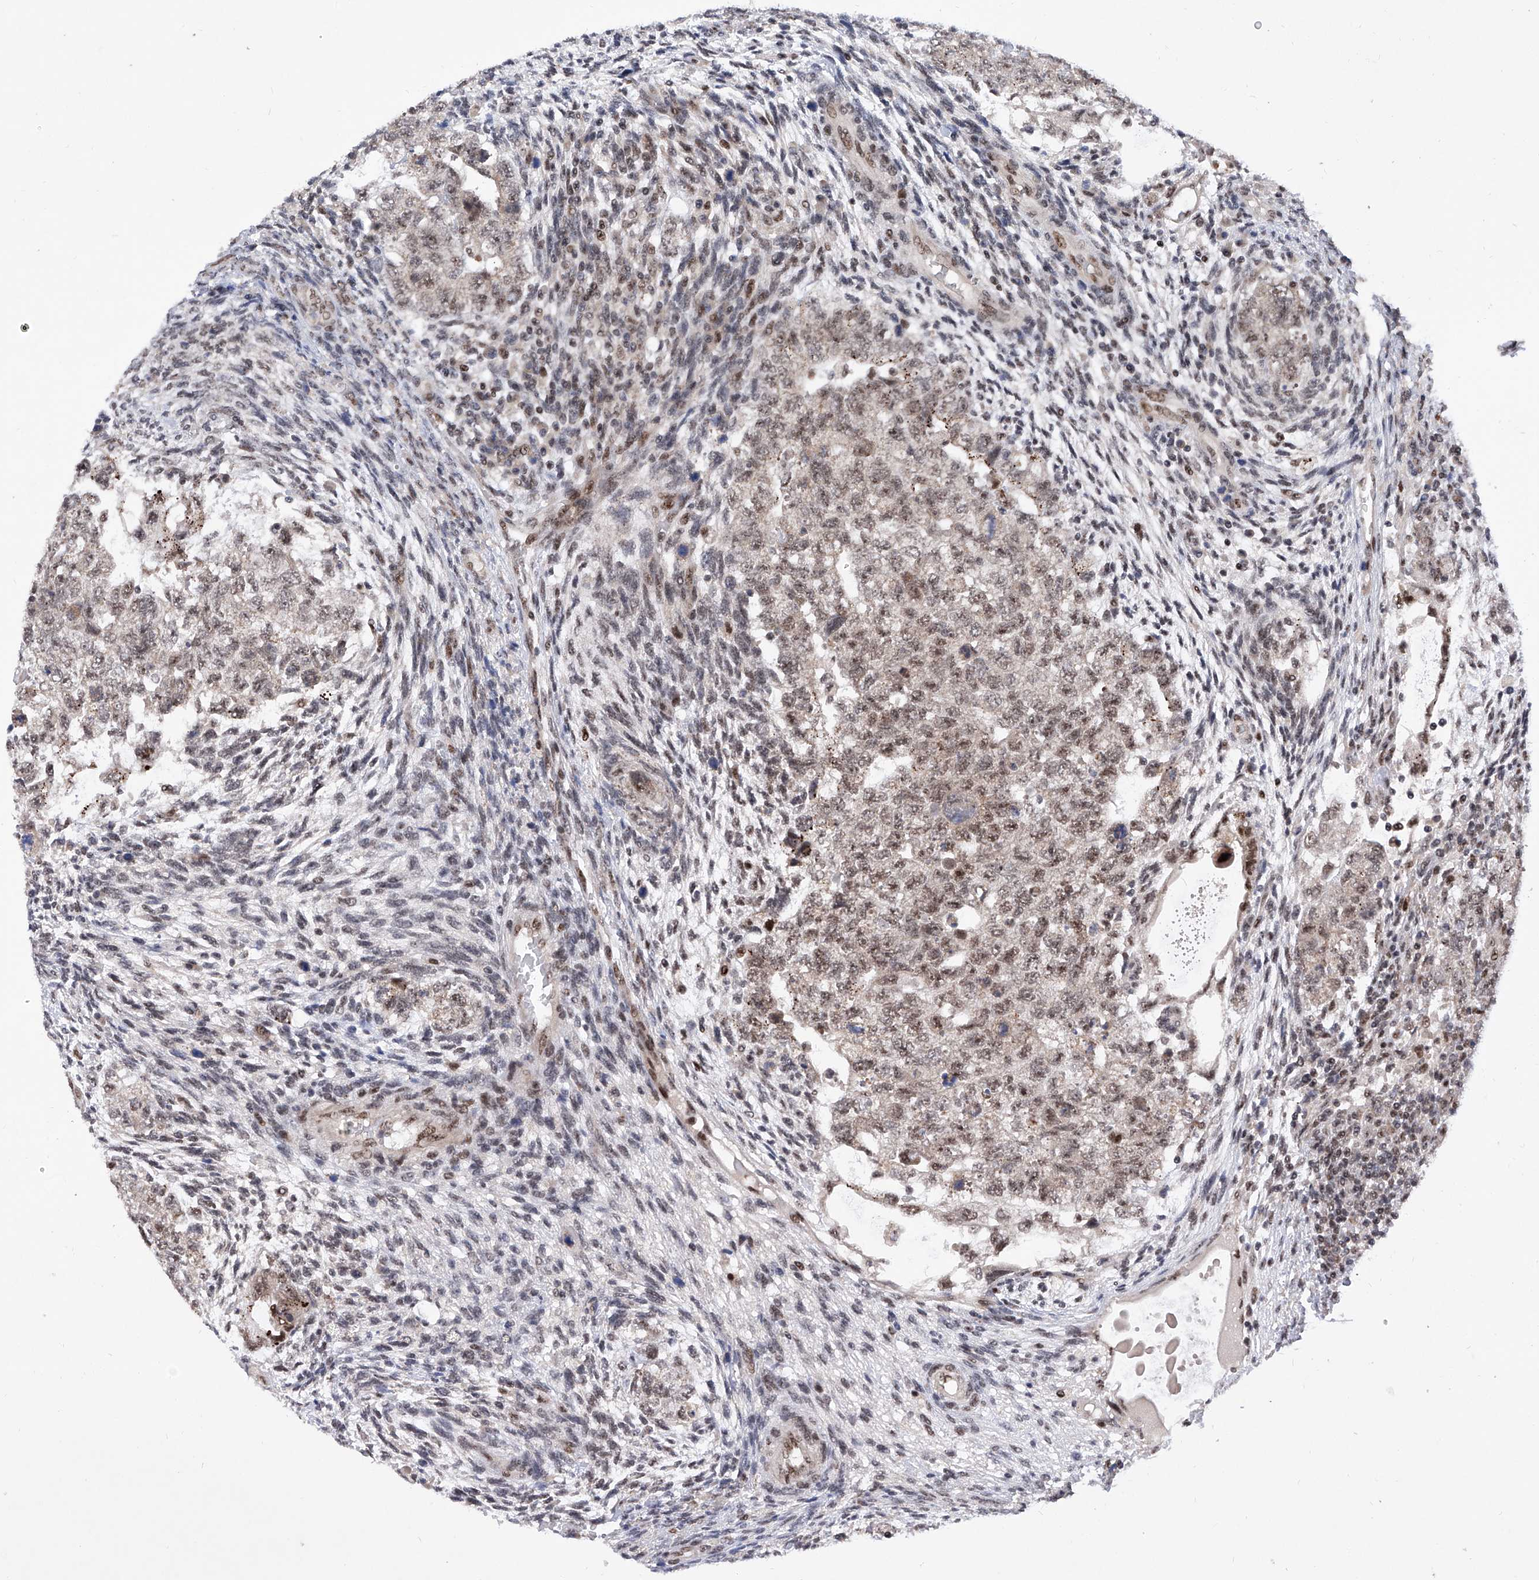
{"staining": {"intensity": "moderate", "quantity": ">75%", "location": "nuclear"}, "tissue": "testis cancer", "cell_type": "Tumor cells", "image_type": "cancer", "snomed": [{"axis": "morphology", "description": "Carcinoma, Embryonal, NOS"}, {"axis": "topography", "description": "Testis"}], "caption": "Immunohistochemical staining of human embryonal carcinoma (testis) shows medium levels of moderate nuclear protein positivity in about >75% of tumor cells. The staining was performed using DAB (3,3'-diaminobenzidine), with brown indicating positive protein expression. Nuclei are stained blue with hematoxylin.", "gene": "RAD54L", "patient": {"sex": "male", "age": 36}}